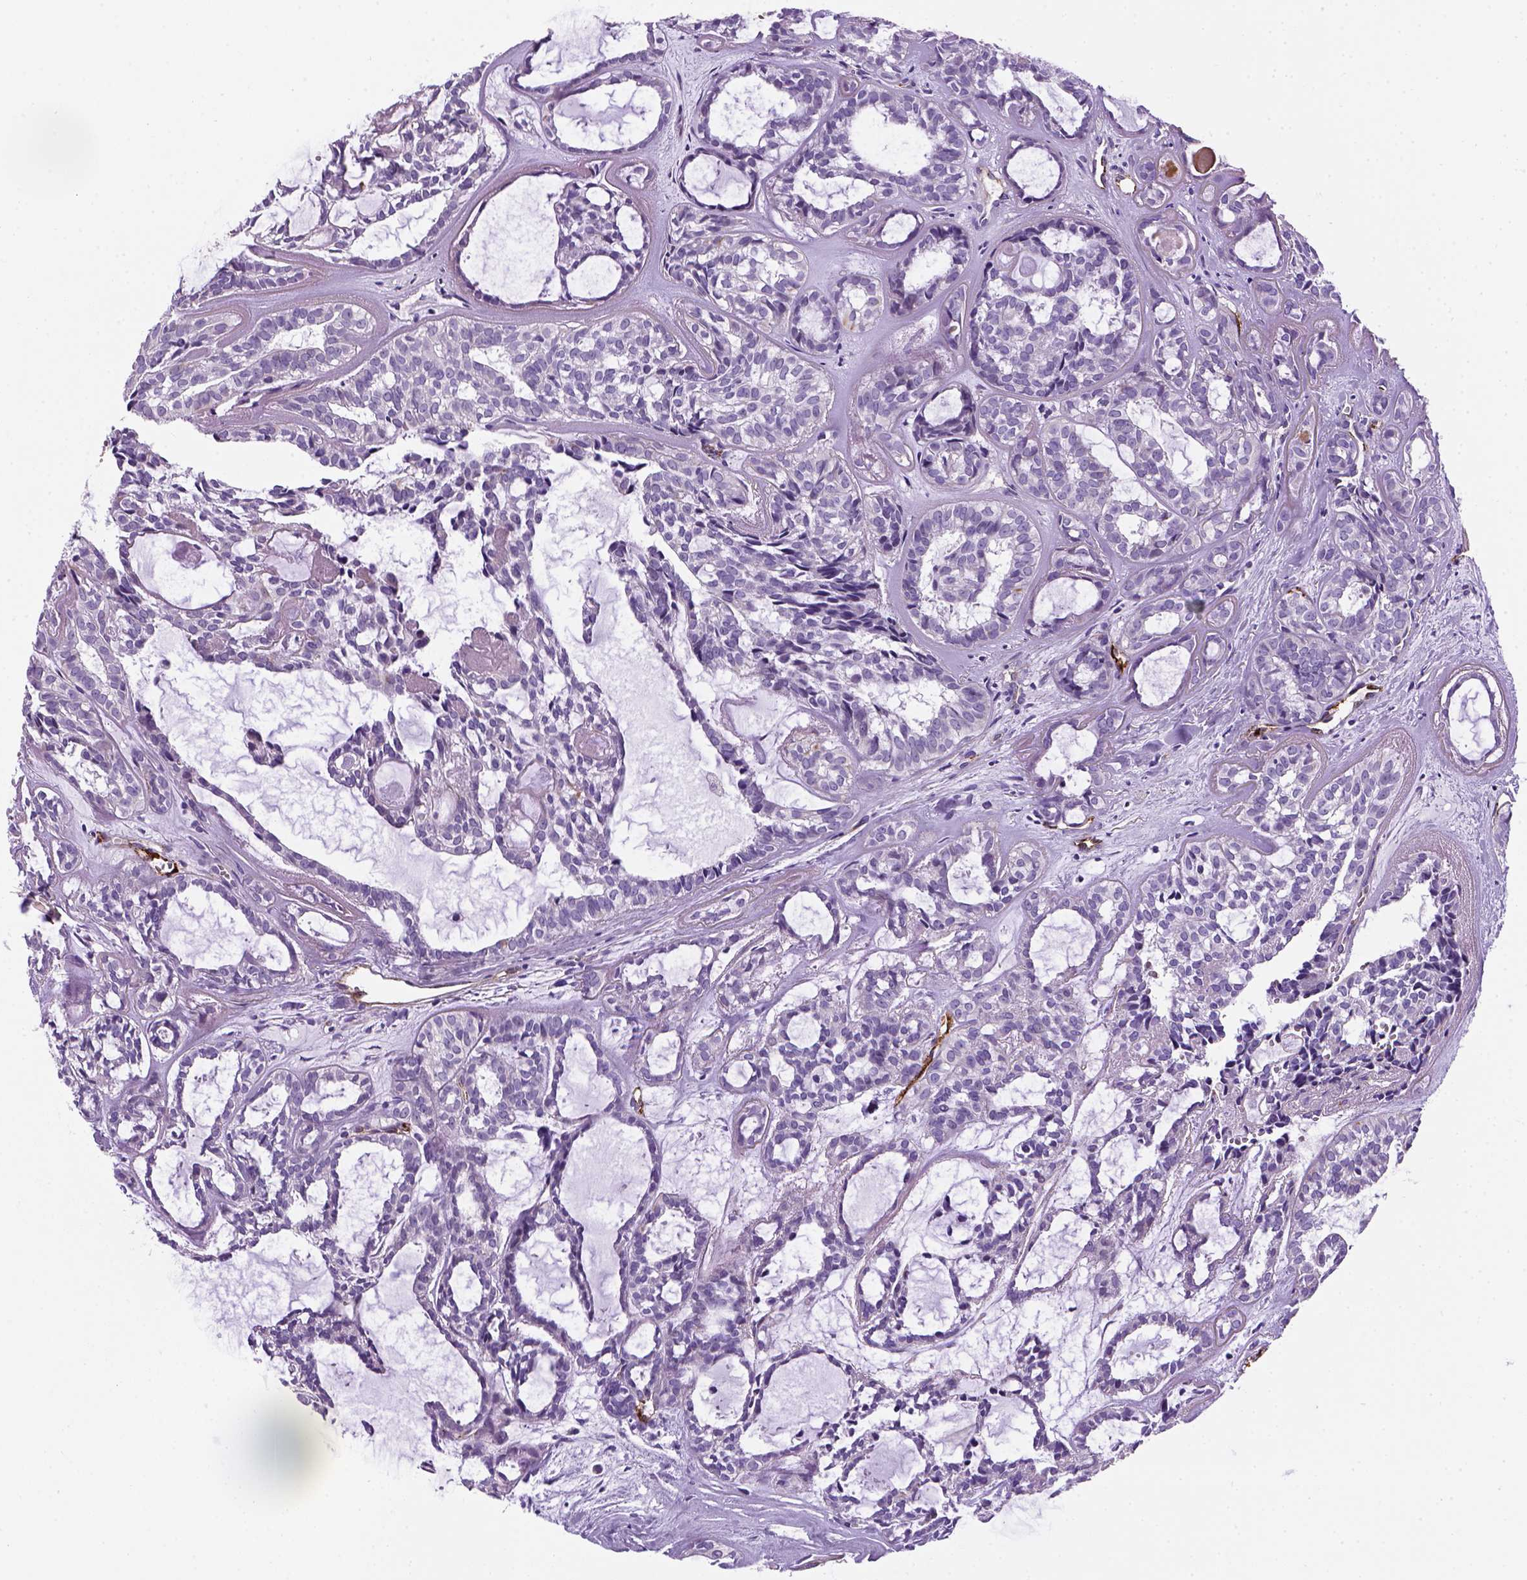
{"staining": {"intensity": "negative", "quantity": "none", "location": "none"}, "tissue": "head and neck cancer", "cell_type": "Tumor cells", "image_type": "cancer", "snomed": [{"axis": "morphology", "description": "Adenocarcinoma, NOS"}, {"axis": "topography", "description": "Head-Neck"}], "caption": "DAB immunohistochemical staining of adenocarcinoma (head and neck) exhibits no significant positivity in tumor cells.", "gene": "VWF", "patient": {"sex": "female", "age": 62}}